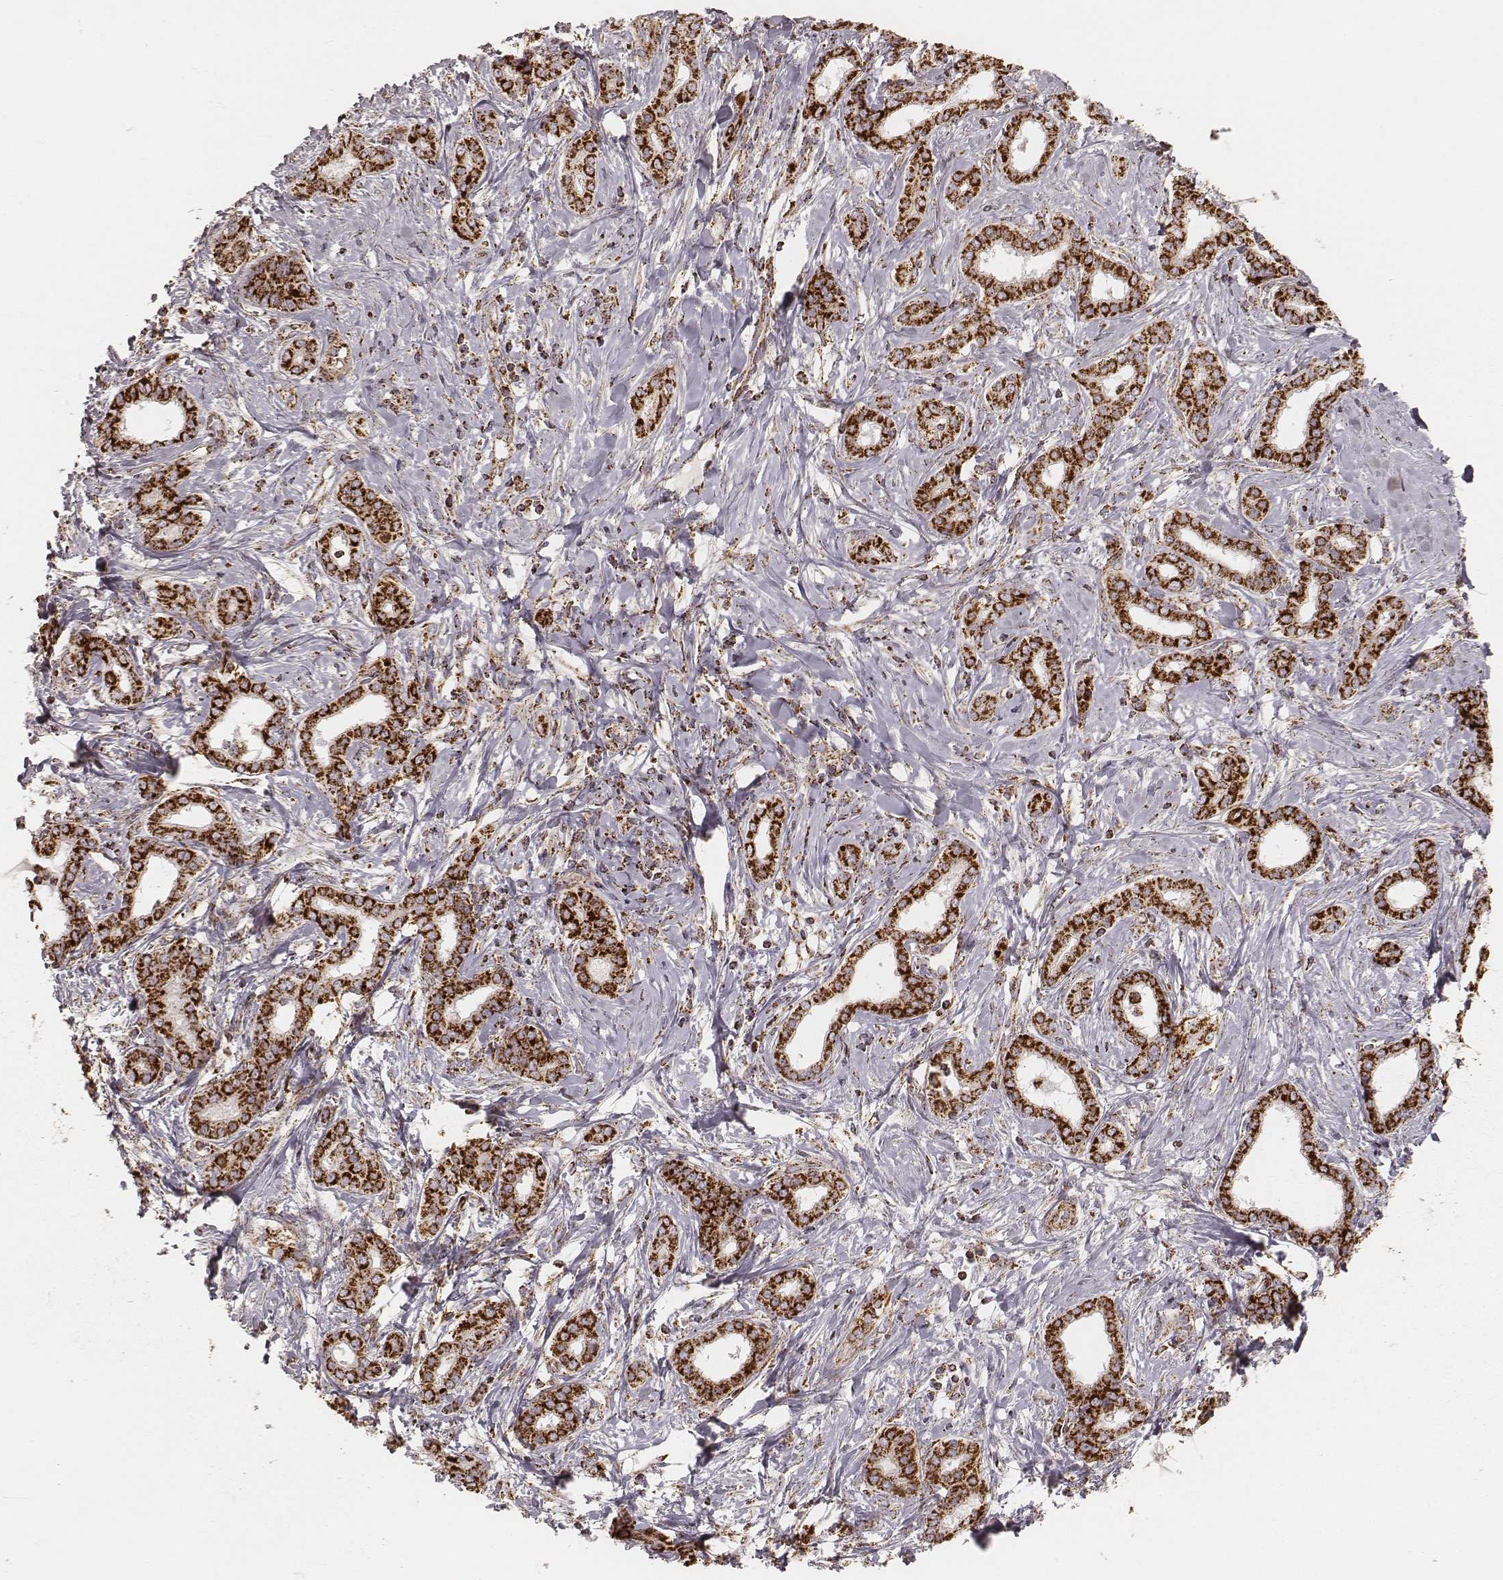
{"staining": {"intensity": "strong", "quantity": ">75%", "location": "cytoplasmic/membranous"}, "tissue": "liver cancer", "cell_type": "Tumor cells", "image_type": "cancer", "snomed": [{"axis": "morphology", "description": "Cholangiocarcinoma"}, {"axis": "topography", "description": "Liver"}], "caption": "Brown immunohistochemical staining in cholangiocarcinoma (liver) displays strong cytoplasmic/membranous expression in about >75% of tumor cells.", "gene": "CS", "patient": {"sex": "female", "age": 47}}